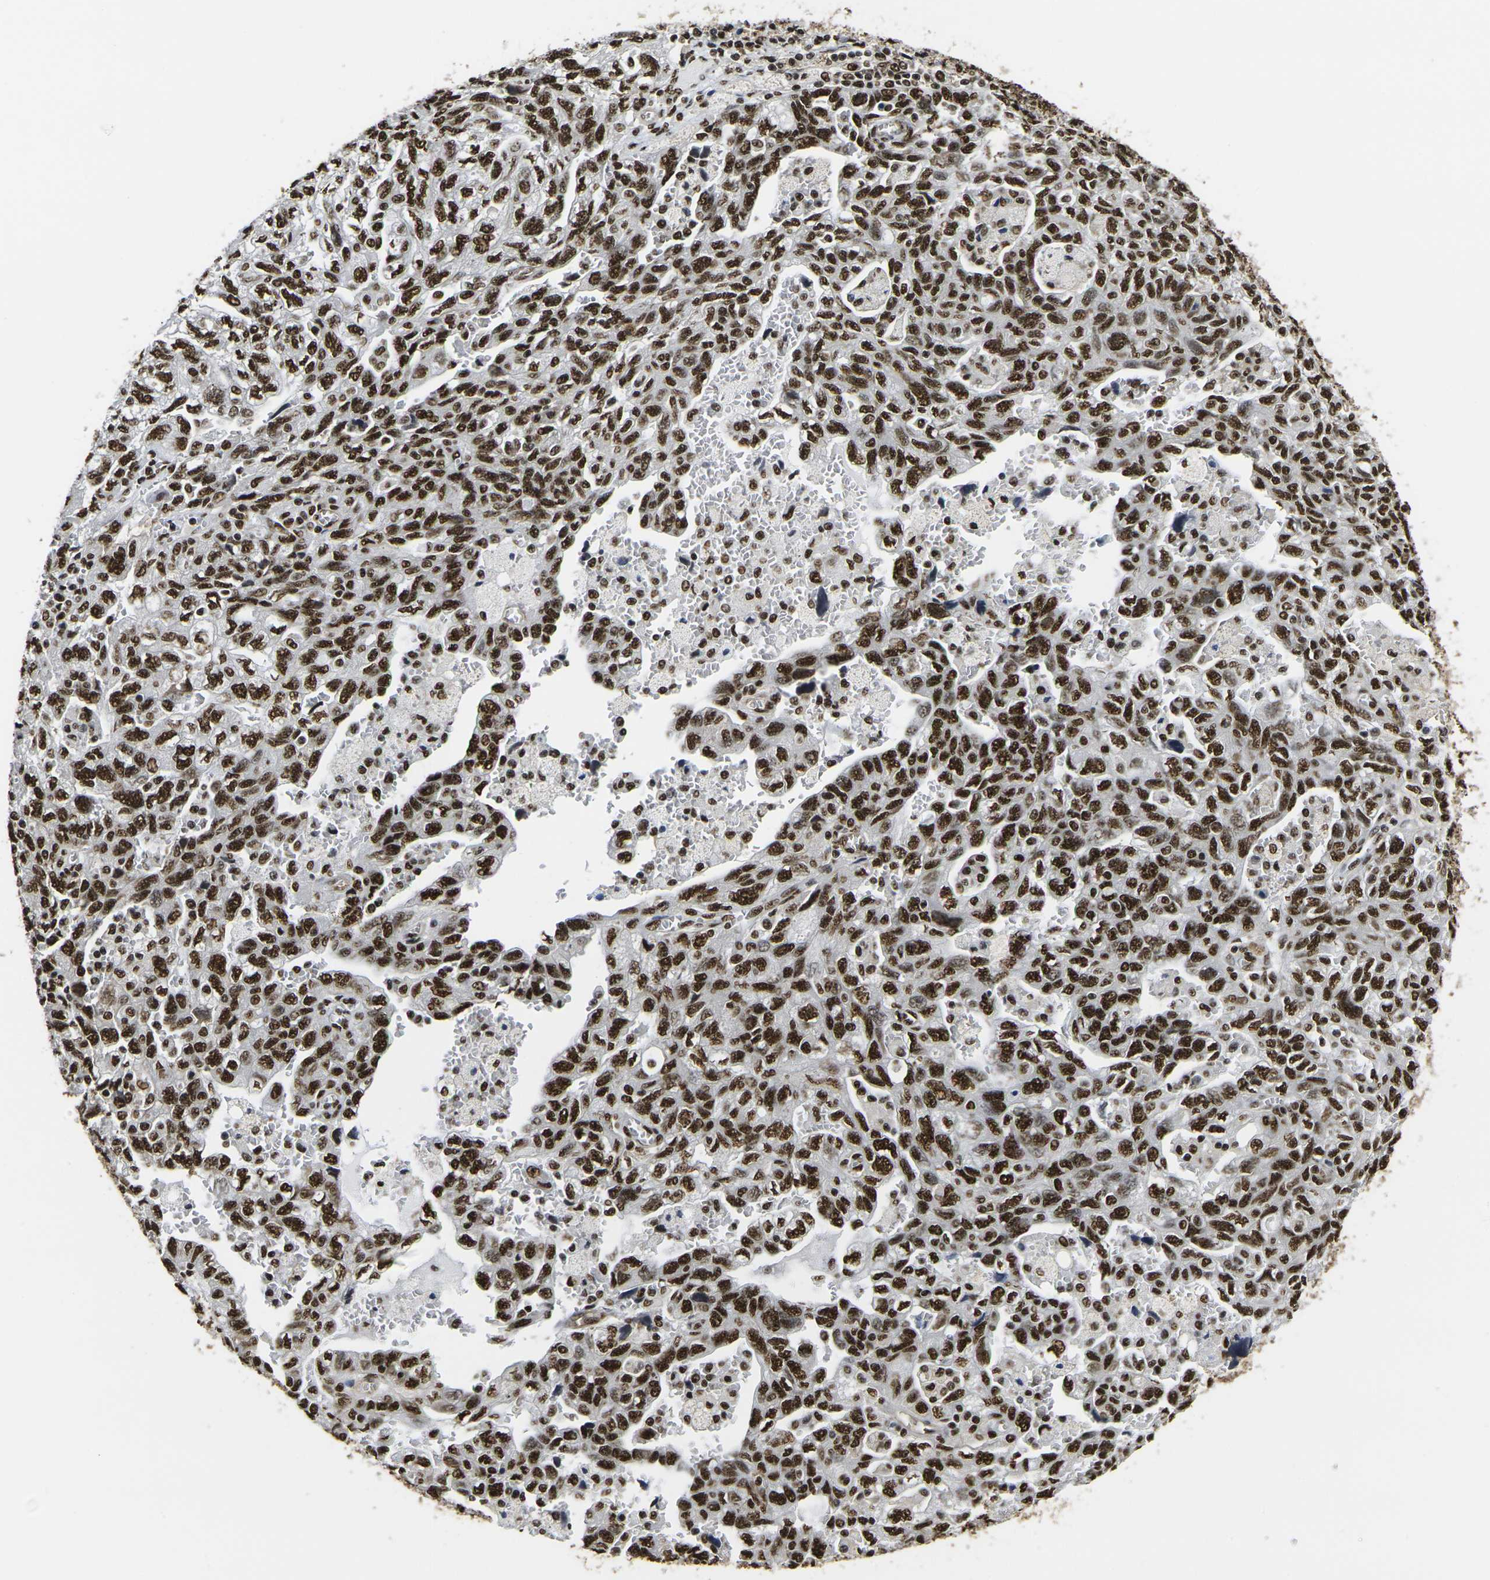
{"staining": {"intensity": "strong", "quantity": ">75%", "location": "nuclear"}, "tissue": "ovarian cancer", "cell_type": "Tumor cells", "image_type": "cancer", "snomed": [{"axis": "morphology", "description": "Carcinoma, NOS"}, {"axis": "morphology", "description": "Cystadenocarcinoma, serous, NOS"}, {"axis": "topography", "description": "Ovary"}], "caption": "Protein analysis of ovarian serous cystadenocarcinoma tissue shows strong nuclear expression in approximately >75% of tumor cells.", "gene": "SMARCC1", "patient": {"sex": "female", "age": 69}}